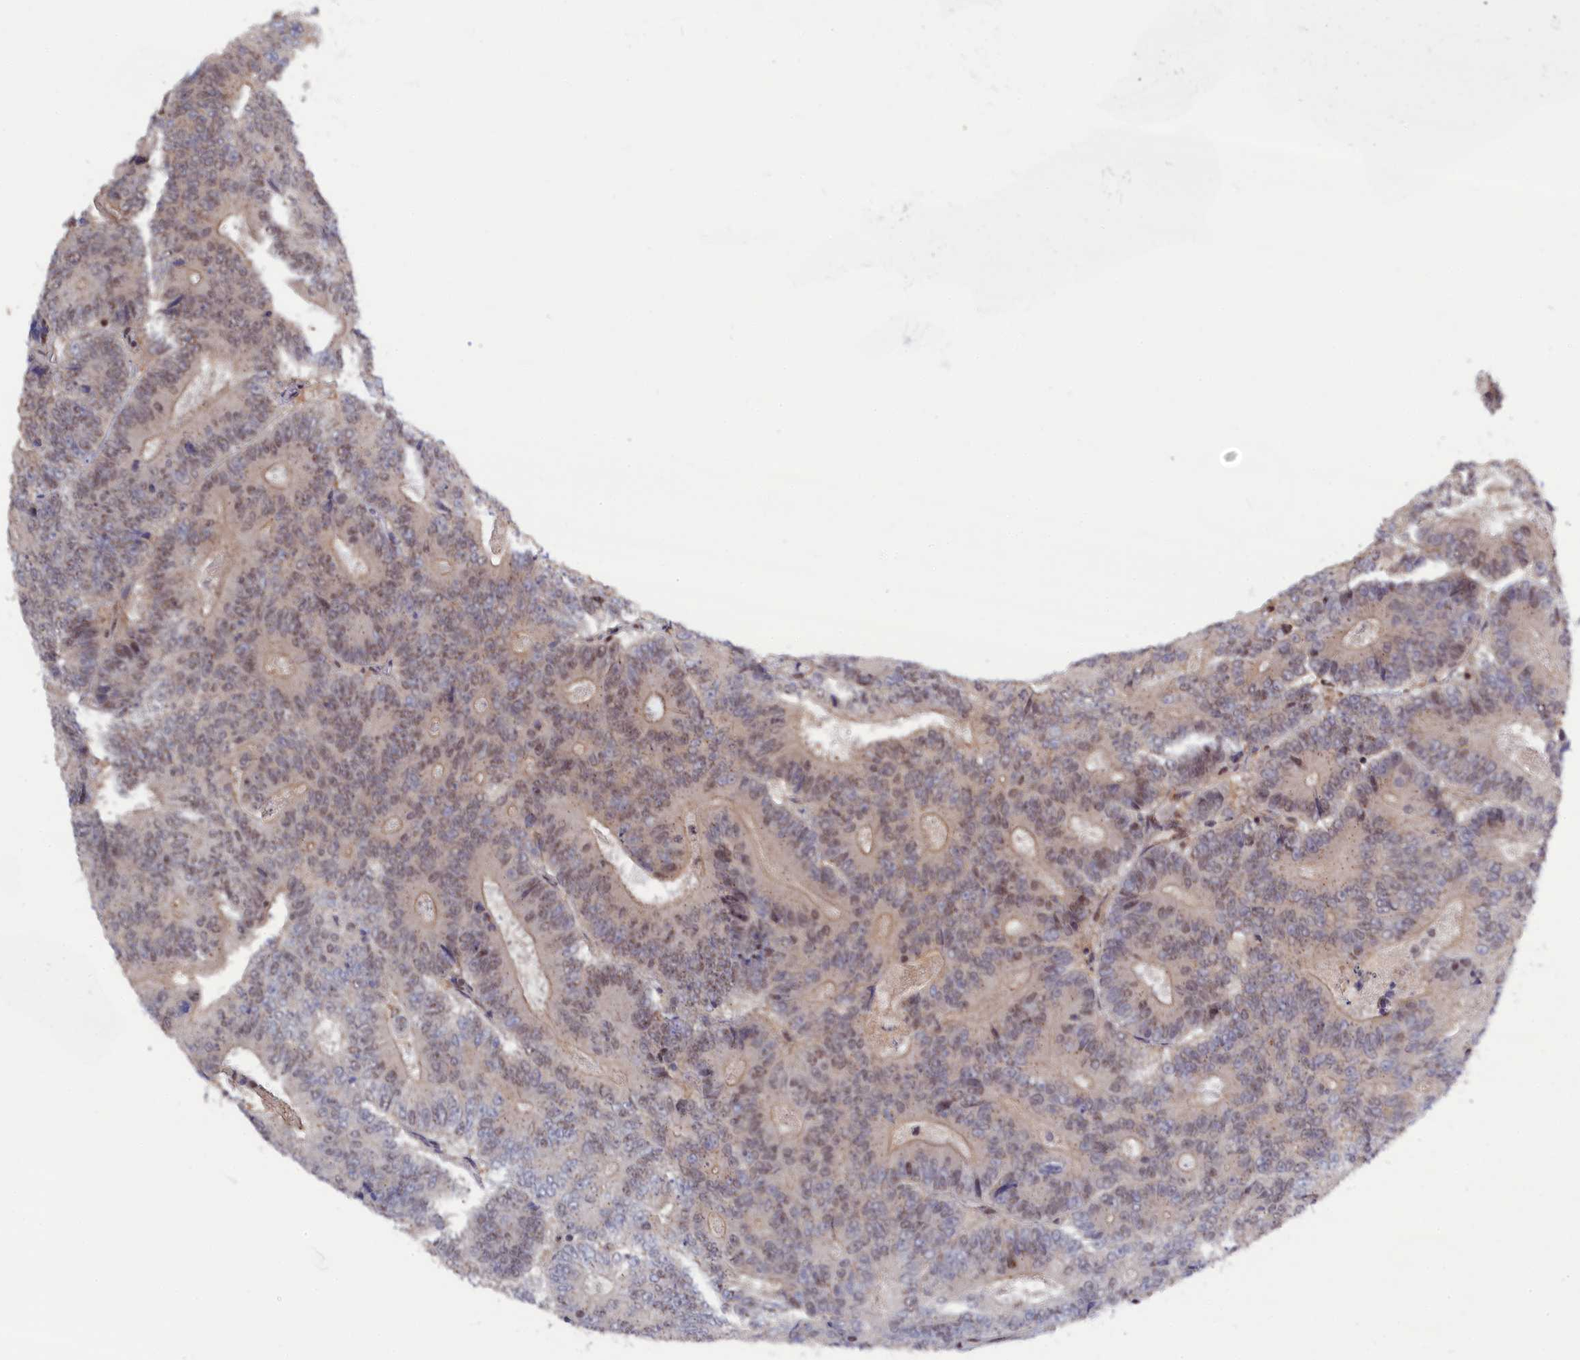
{"staining": {"intensity": "weak", "quantity": "25%-75%", "location": "nuclear"}, "tissue": "colorectal cancer", "cell_type": "Tumor cells", "image_type": "cancer", "snomed": [{"axis": "morphology", "description": "Adenocarcinoma, NOS"}, {"axis": "topography", "description": "Colon"}], "caption": "This histopathology image reveals immunohistochemistry staining of colorectal cancer, with low weak nuclear positivity in about 25%-75% of tumor cells.", "gene": "TAB1", "patient": {"sex": "male", "age": 83}}